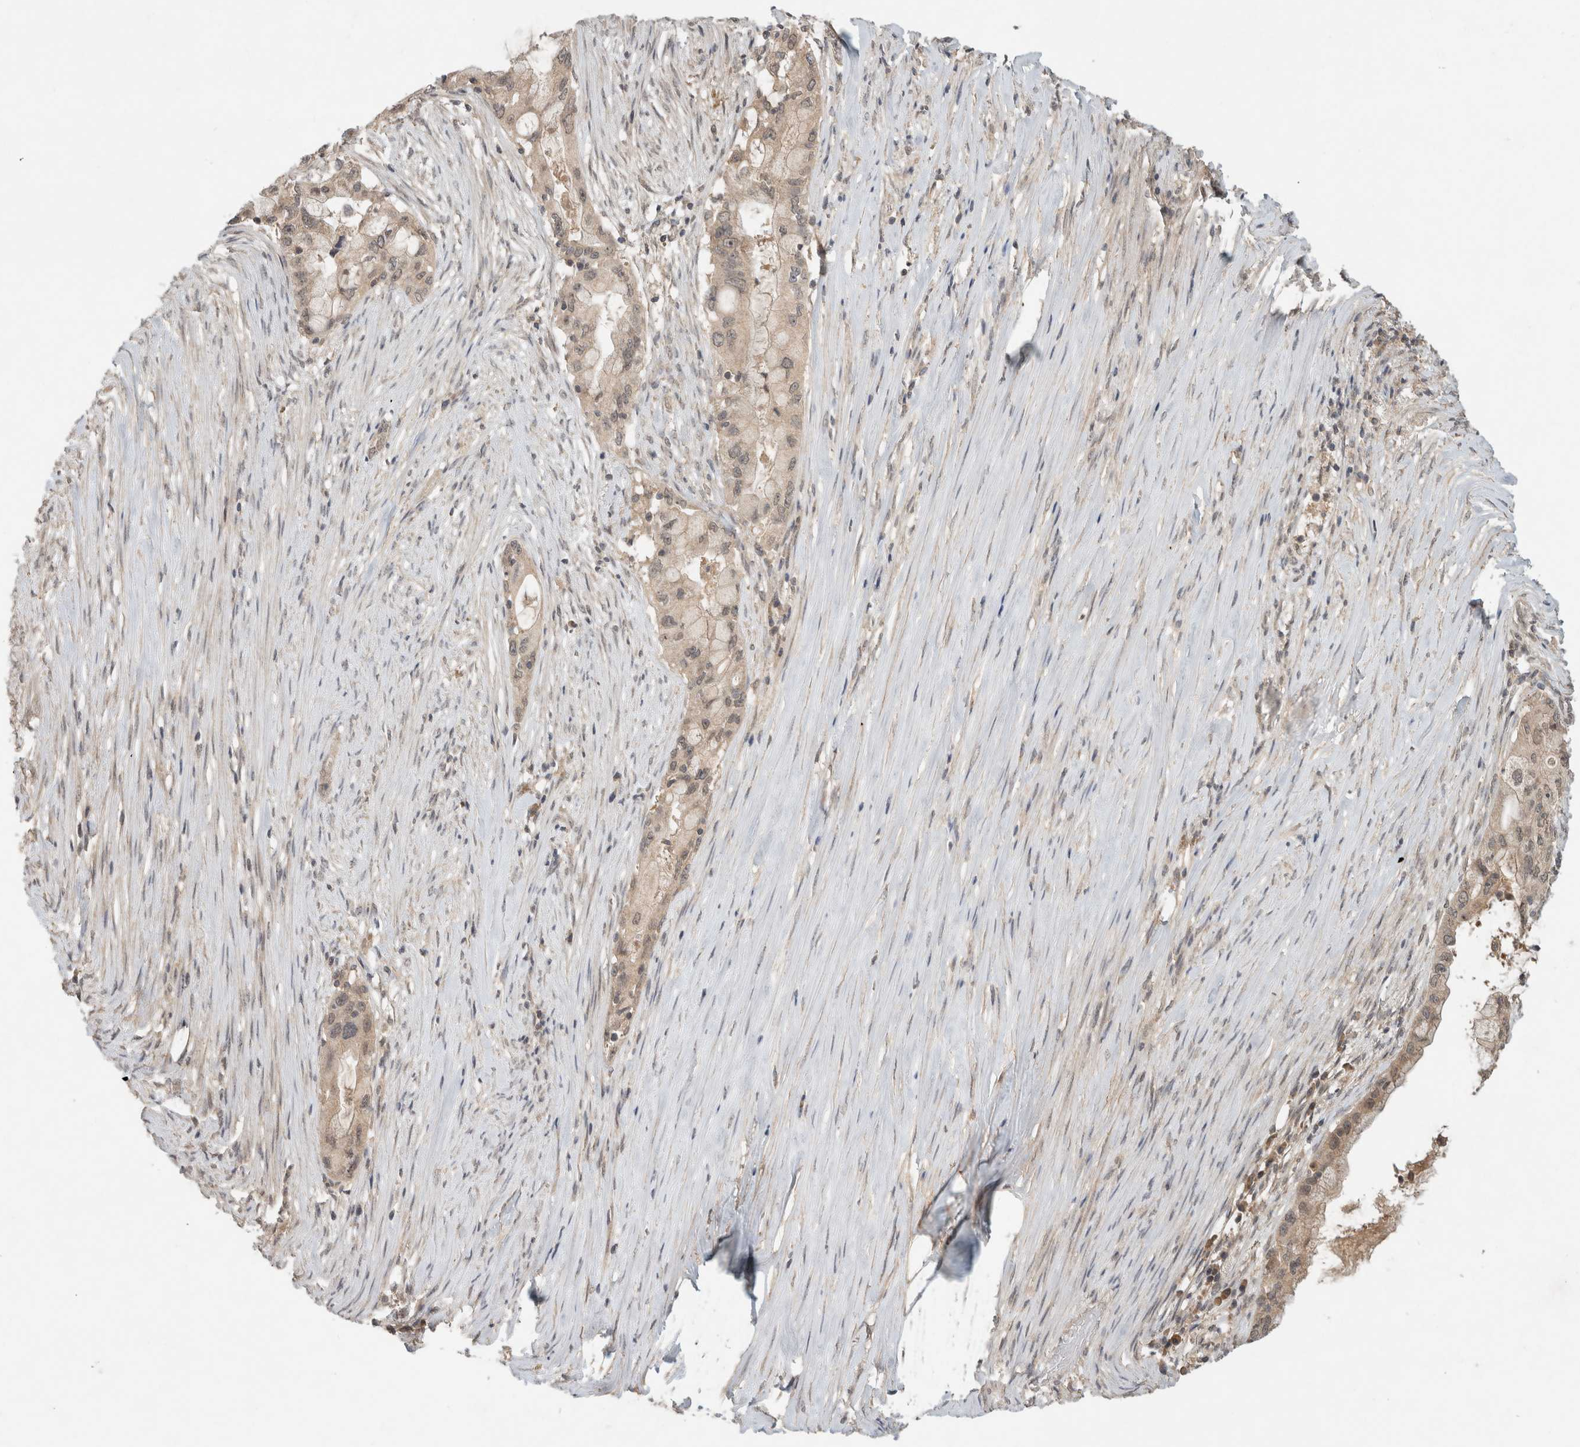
{"staining": {"intensity": "weak", "quantity": "25%-75%", "location": "cytoplasmic/membranous,nuclear"}, "tissue": "pancreatic cancer", "cell_type": "Tumor cells", "image_type": "cancer", "snomed": [{"axis": "morphology", "description": "Adenocarcinoma, NOS"}, {"axis": "topography", "description": "Pancreas"}], "caption": "Tumor cells demonstrate weak cytoplasmic/membranous and nuclear expression in approximately 25%-75% of cells in pancreatic cancer (adenocarcinoma). (DAB = brown stain, brightfield microscopy at high magnification).", "gene": "LOXL2", "patient": {"sex": "male", "age": 53}}